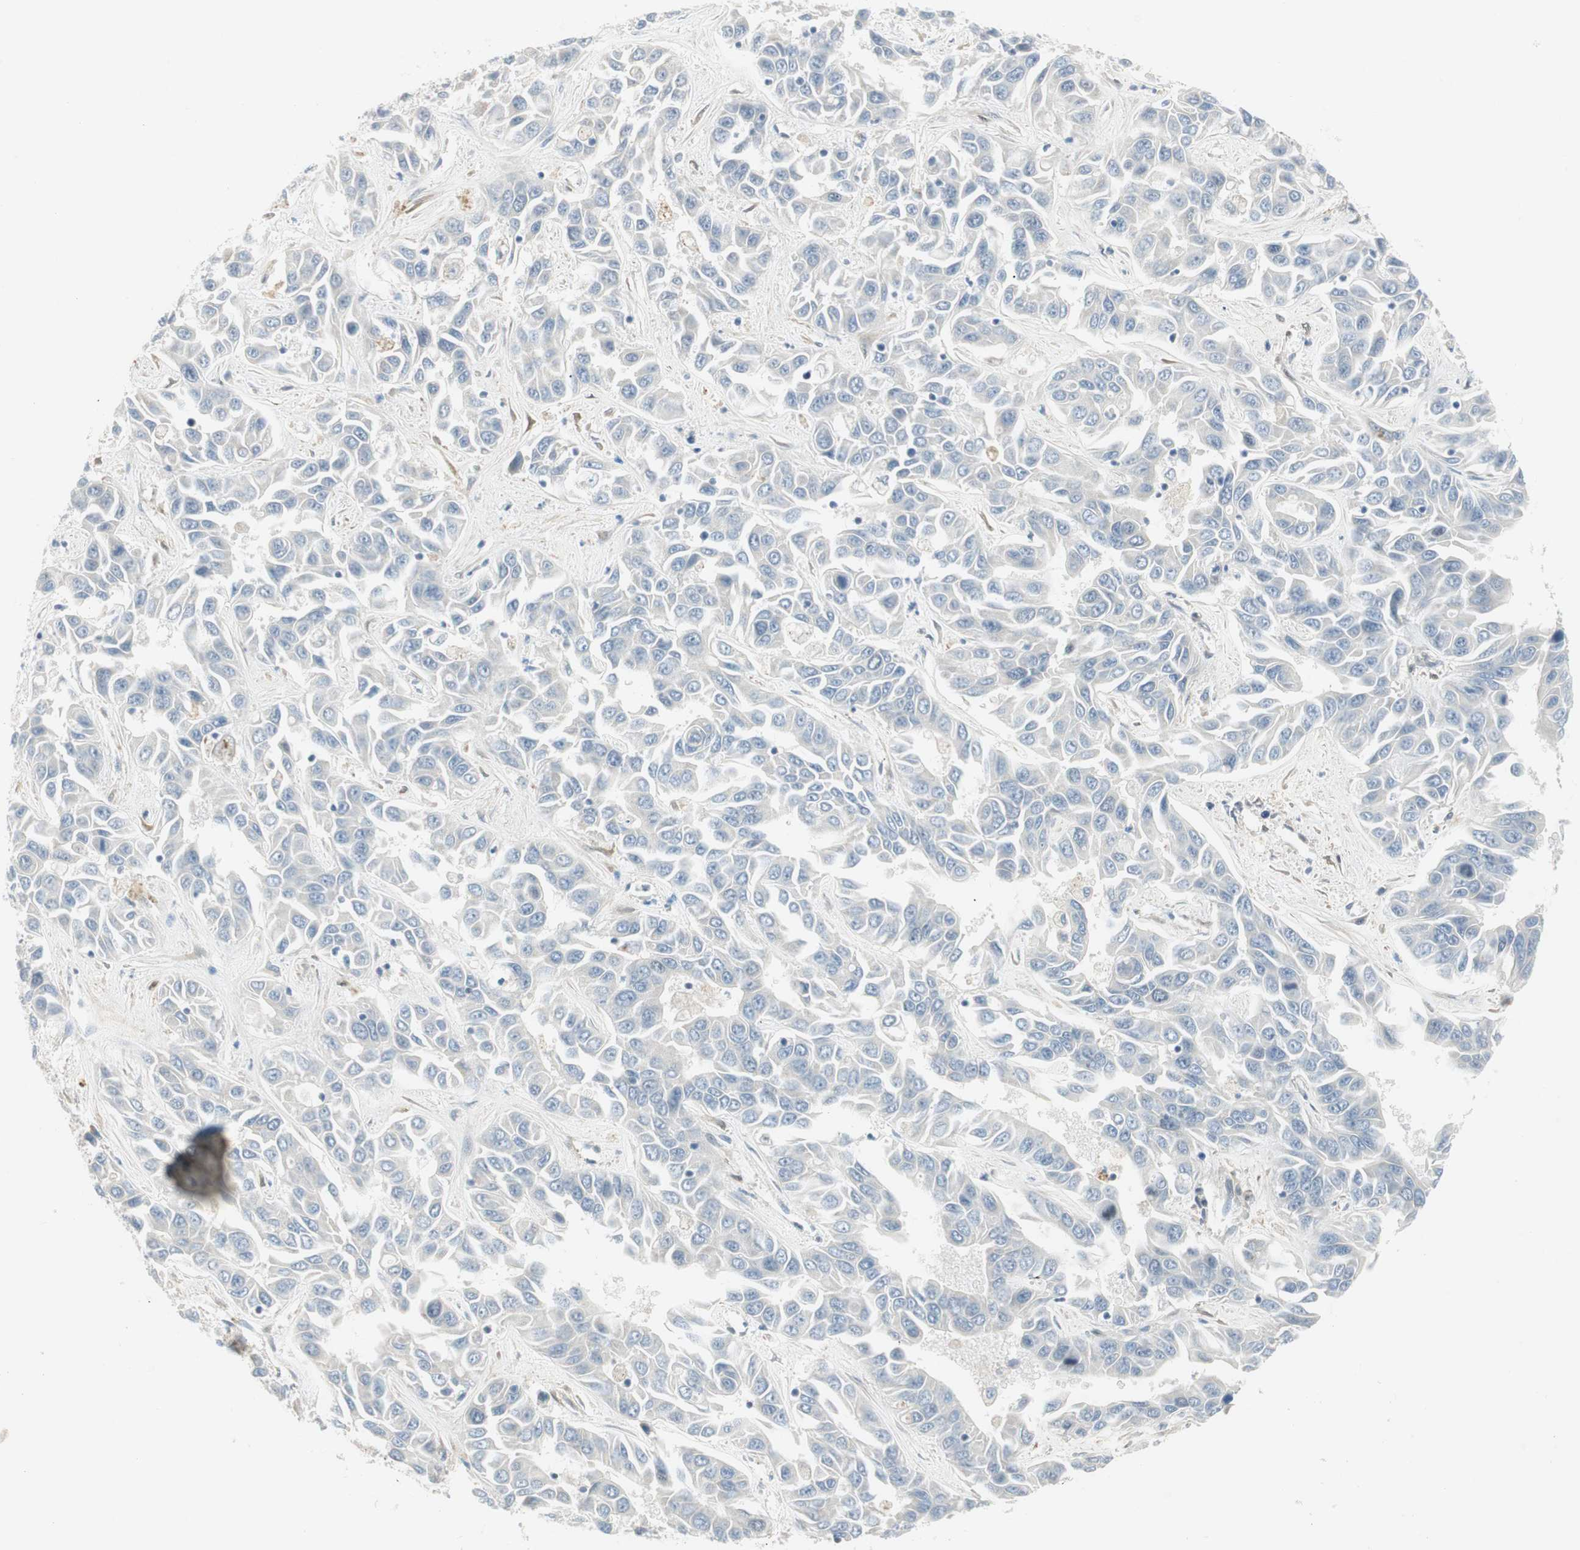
{"staining": {"intensity": "negative", "quantity": "none", "location": "none"}, "tissue": "liver cancer", "cell_type": "Tumor cells", "image_type": "cancer", "snomed": [{"axis": "morphology", "description": "Cholangiocarcinoma"}, {"axis": "topography", "description": "Liver"}], "caption": "Immunohistochemistry (IHC) photomicrograph of neoplastic tissue: liver cancer (cholangiocarcinoma) stained with DAB demonstrates no significant protein positivity in tumor cells.", "gene": "STON1-GTF2A1L", "patient": {"sex": "female", "age": 52}}